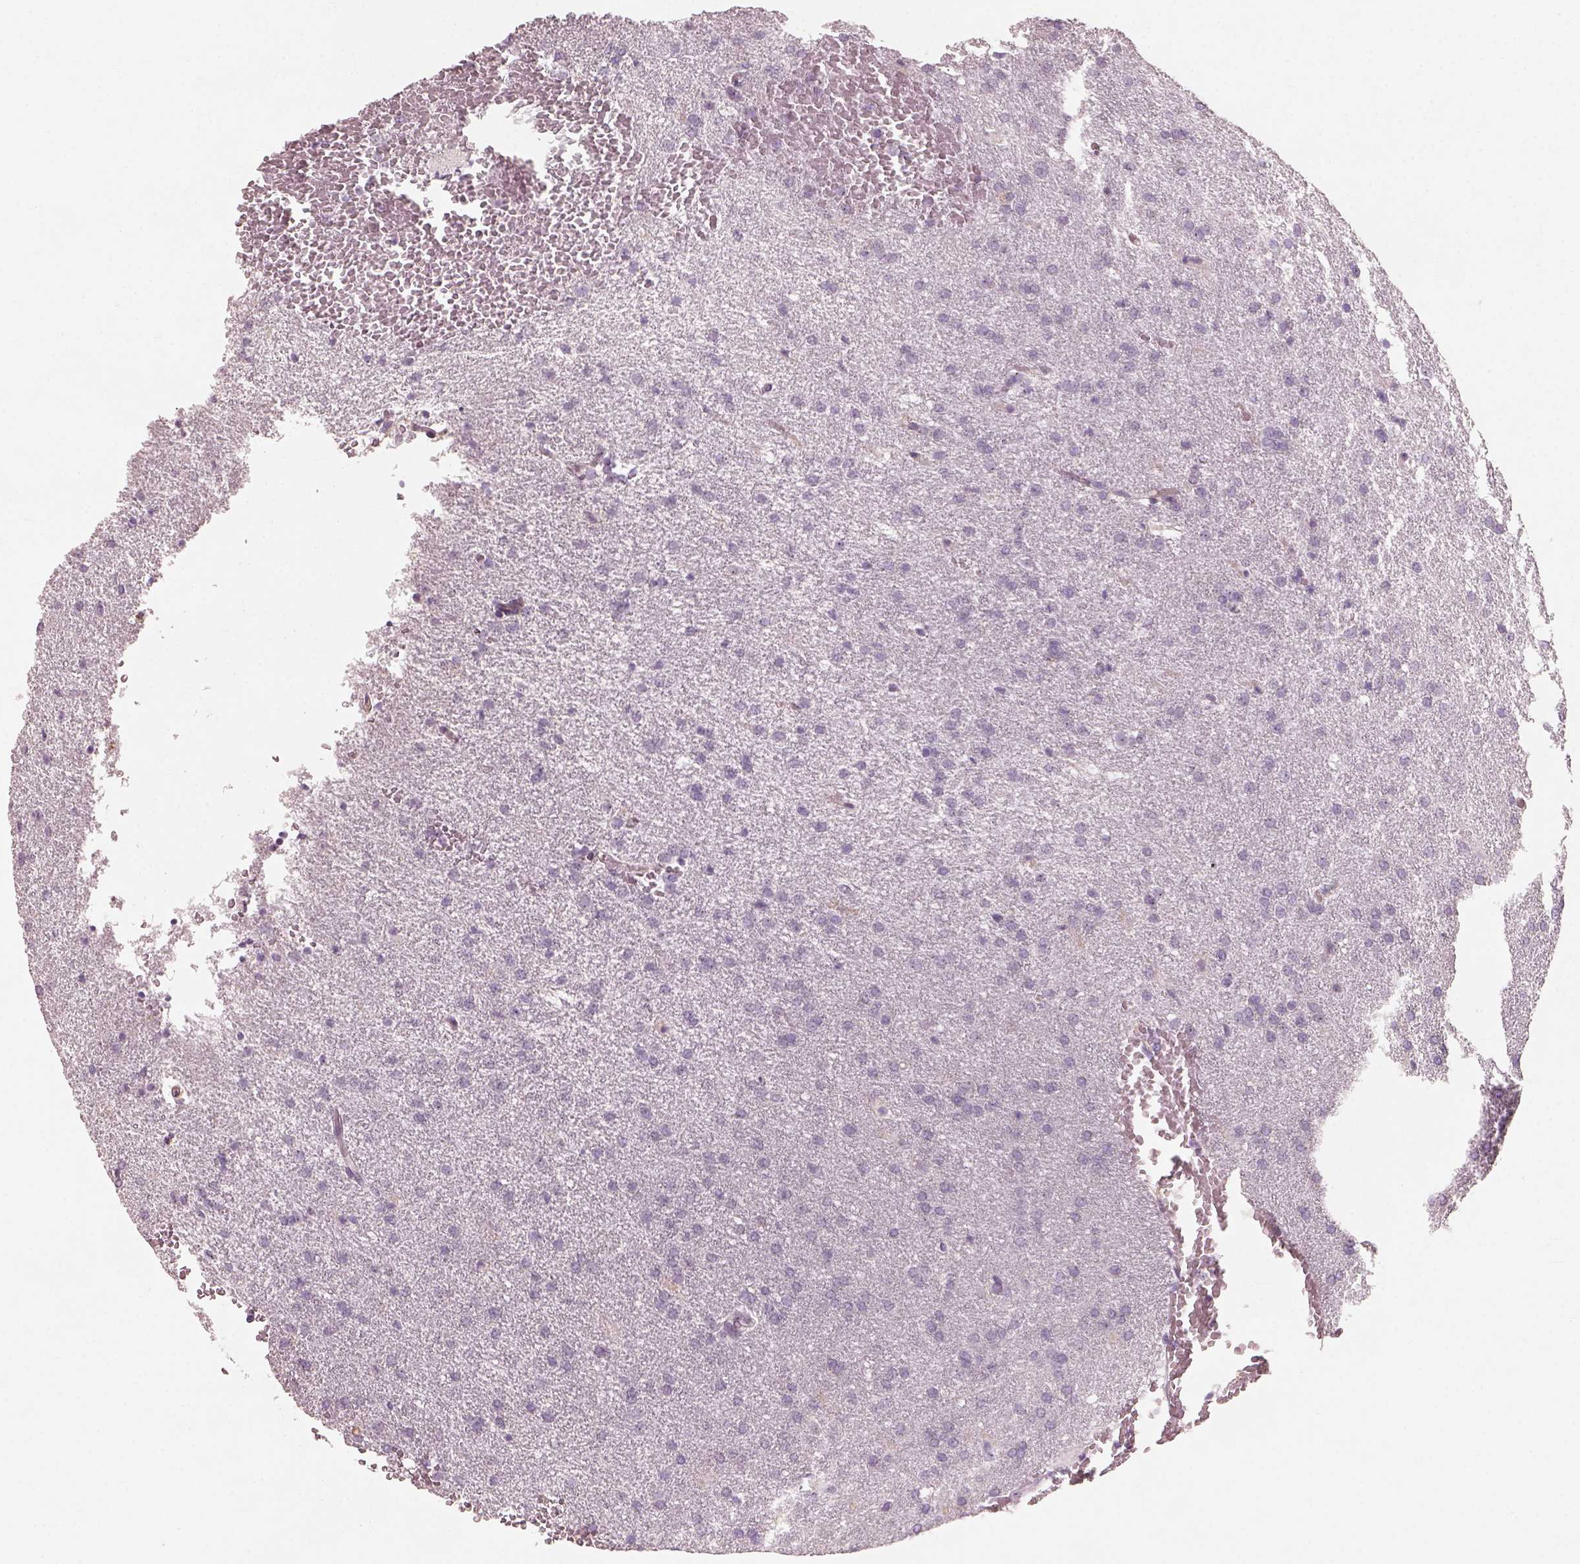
{"staining": {"intensity": "negative", "quantity": "none", "location": "none"}, "tissue": "glioma", "cell_type": "Tumor cells", "image_type": "cancer", "snomed": [{"axis": "morphology", "description": "Glioma, malignant, High grade"}, {"axis": "topography", "description": "Brain"}], "caption": "DAB (3,3'-diaminobenzidine) immunohistochemical staining of human glioma demonstrates no significant positivity in tumor cells.", "gene": "CDS1", "patient": {"sex": "male", "age": 68}}